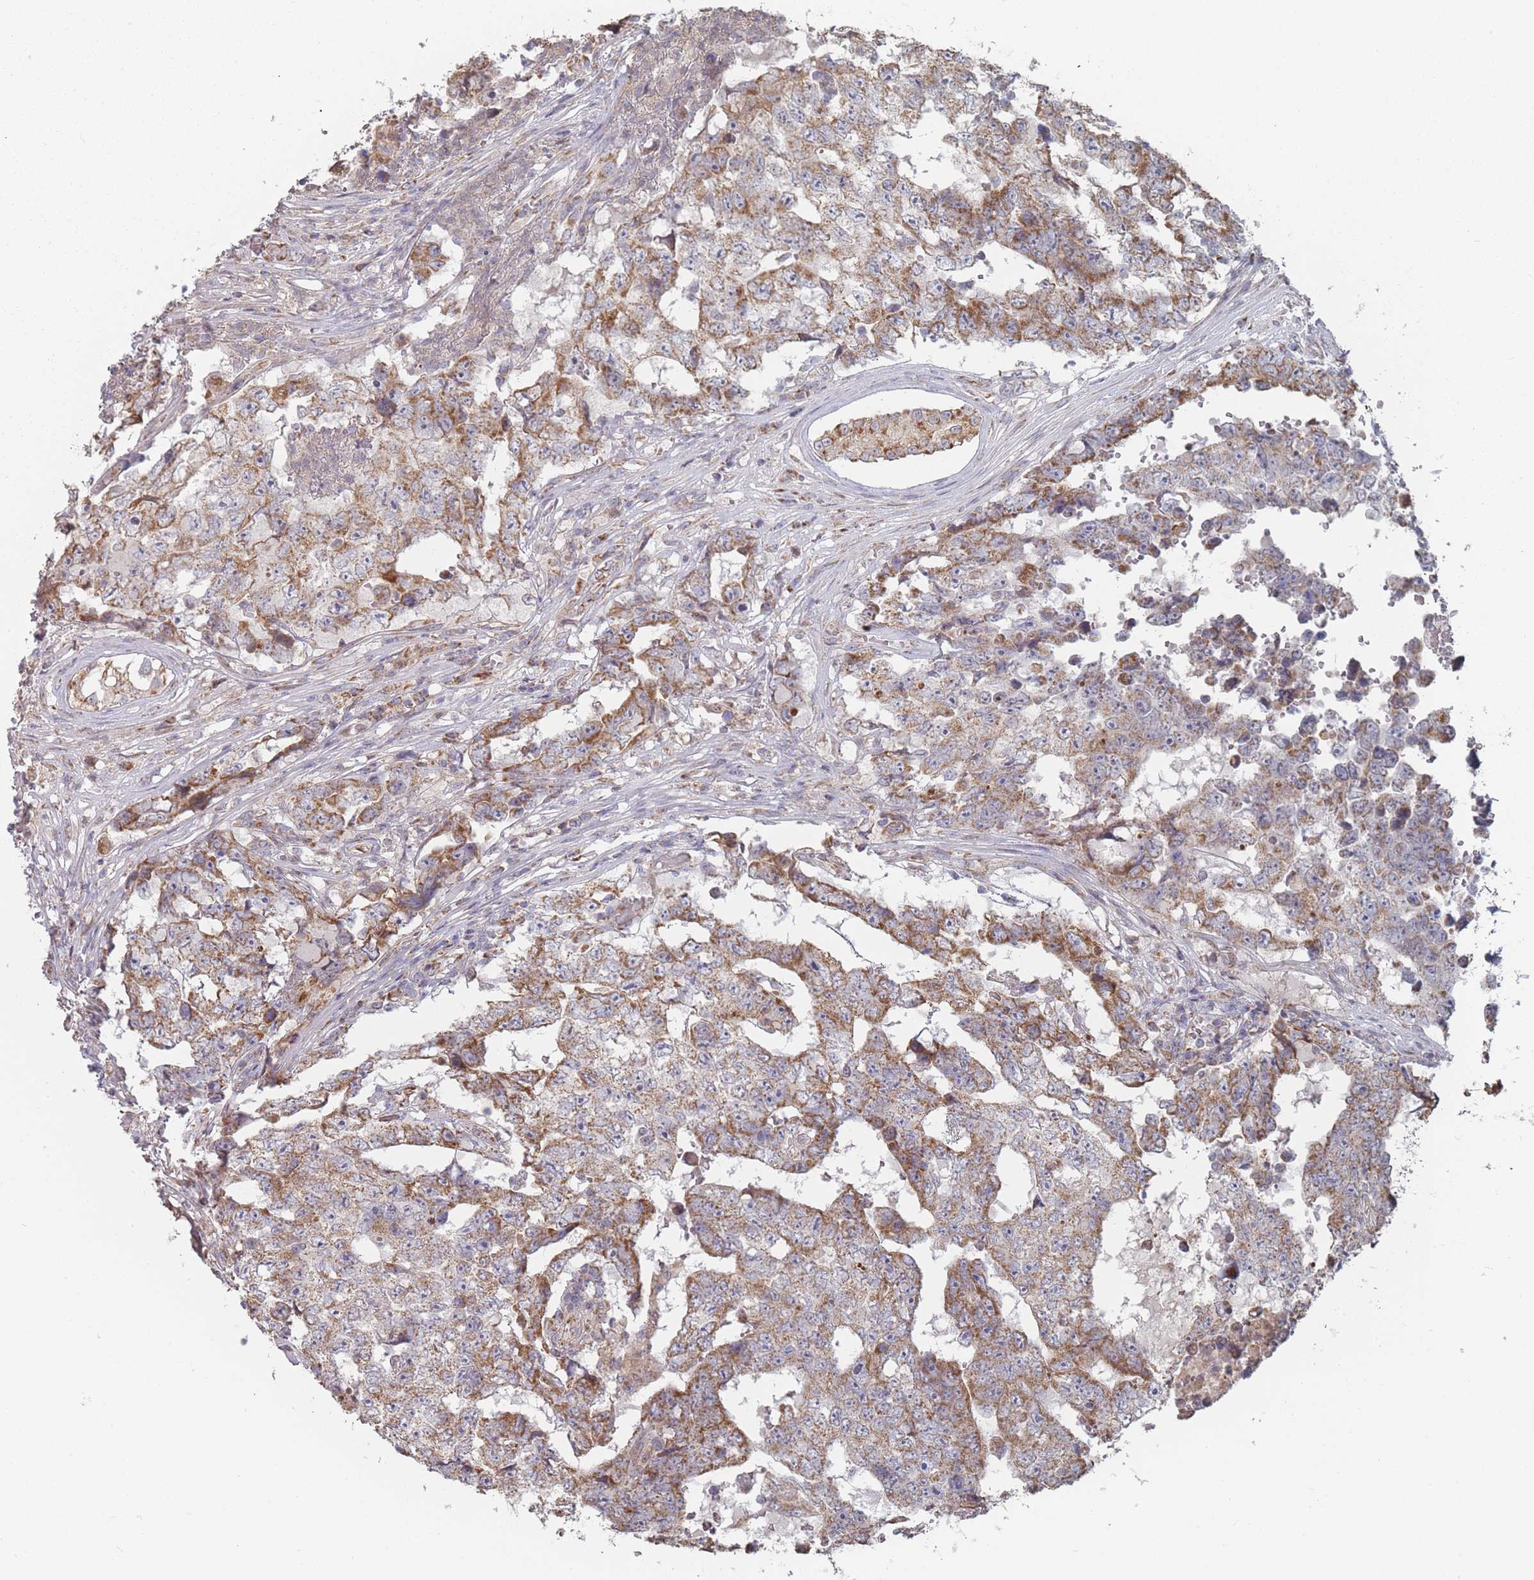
{"staining": {"intensity": "moderate", "quantity": ">75%", "location": "cytoplasmic/membranous"}, "tissue": "testis cancer", "cell_type": "Tumor cells", "image_type": "cancer", "snomed": [{"axis": "morphology", "description": "Carcinoma, Embryonal, NOS"}, {"axis": "topography", "description": "Testis"}], "caption": "DAB immunohistochemical staining of human embryonal carcinoma (testis) shows moderate cytoplasmic/membranous protein expression in approximately >75% of tumor cells. (DAB IHC, brown staining for protein, blue staining for nuclei).", "gene": "PSMB3", "patient": {"sex": "male", "age": 25}}